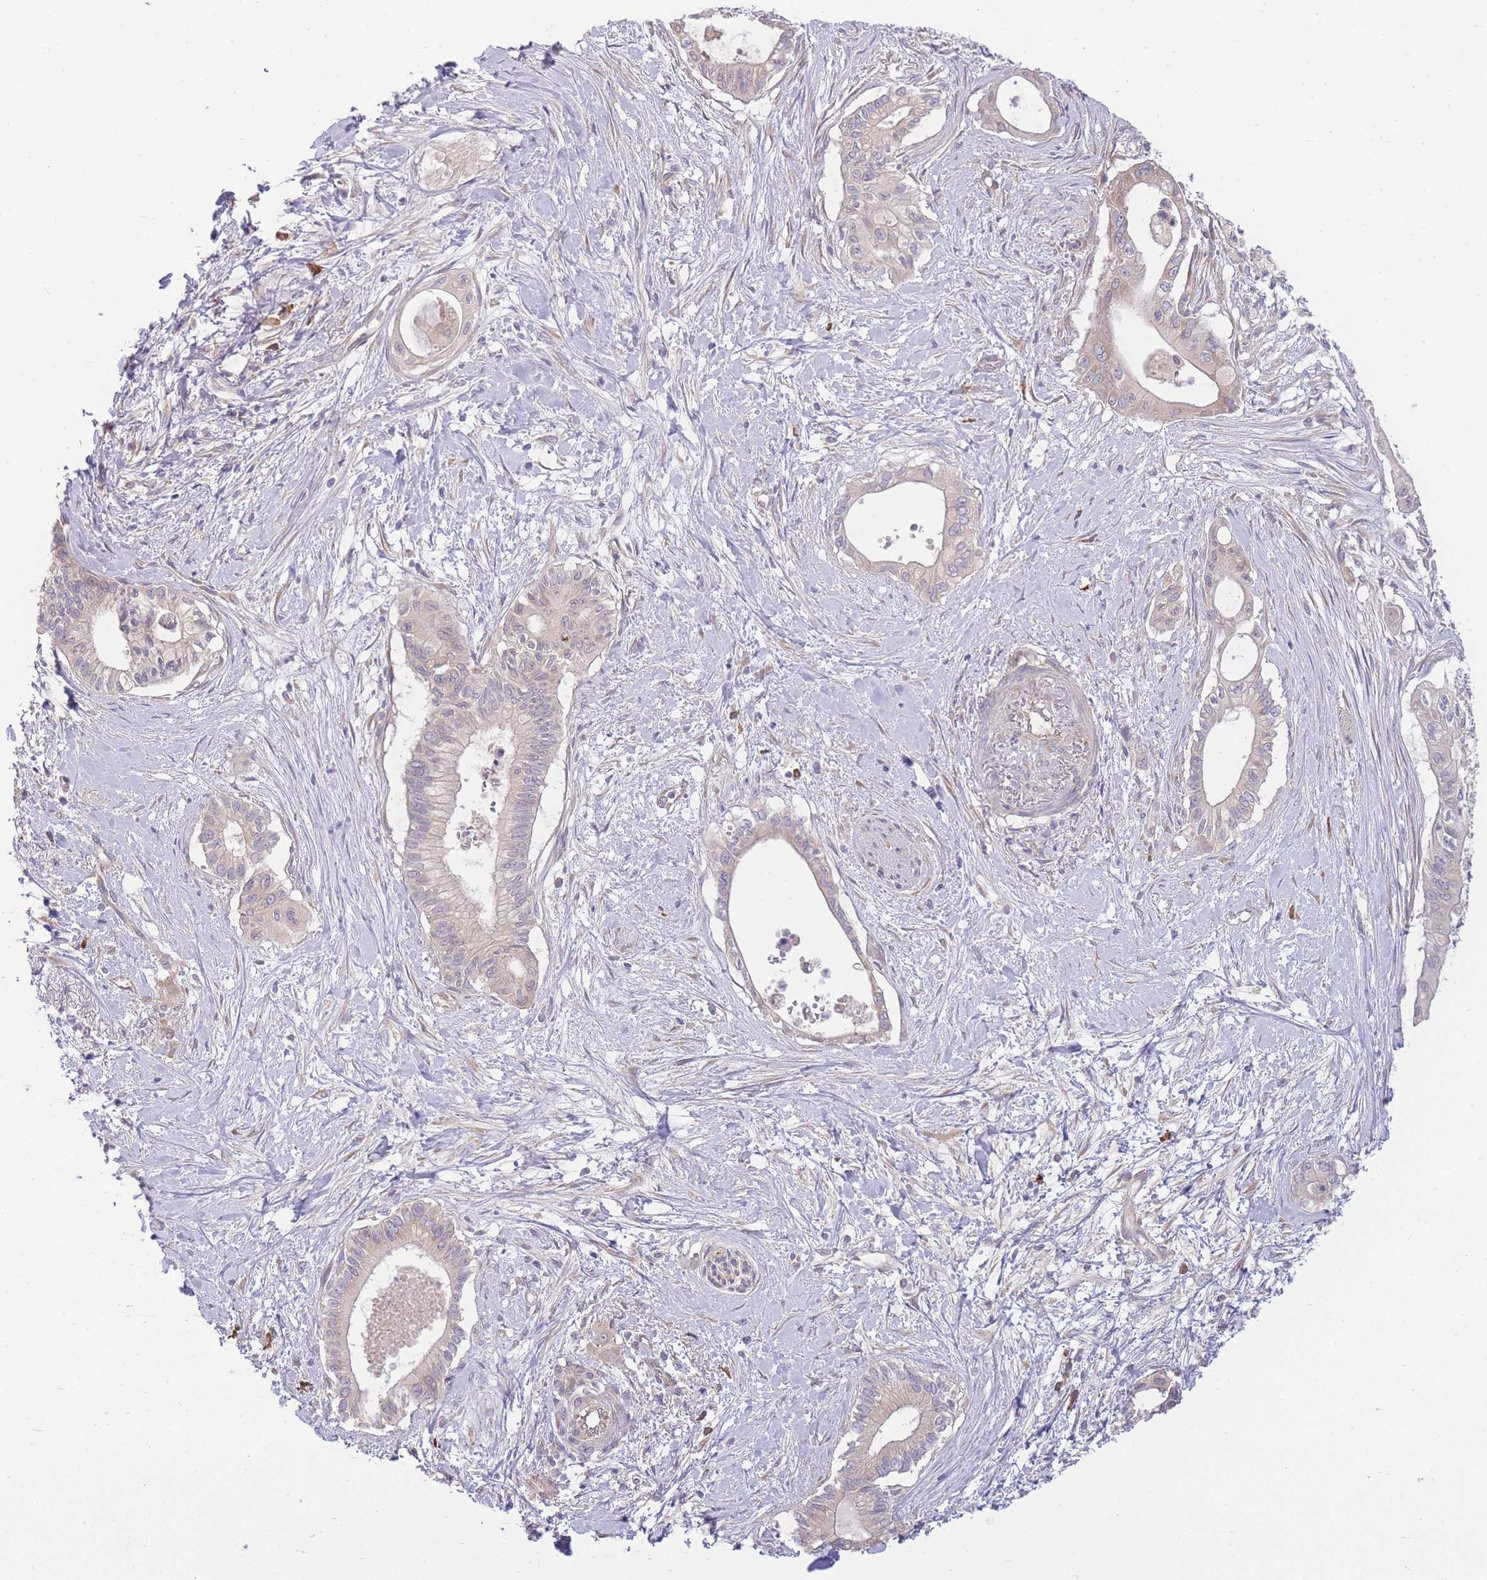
{"staining": {"intensity": "weak", "quantity": "25%-75%", "location": "cytoplasmic/membranous"}, "tissue": "pancreatic cancer", "cell_type": "Tumor cells", "image_type": "cancer", "snomed": [{"axis": "morphology", "description": "Adenocarcinoma, NOS"}, {"axis": "topography", "description": "Pancreas"}], "caption": "Adenocarcinoma (pancreatic) stained for a protein demonstrates weak cytoplasmic/membranous positivity in tumor cells.", "gene": "BEX1", "patient": {"sex": "male", "age": 78}}